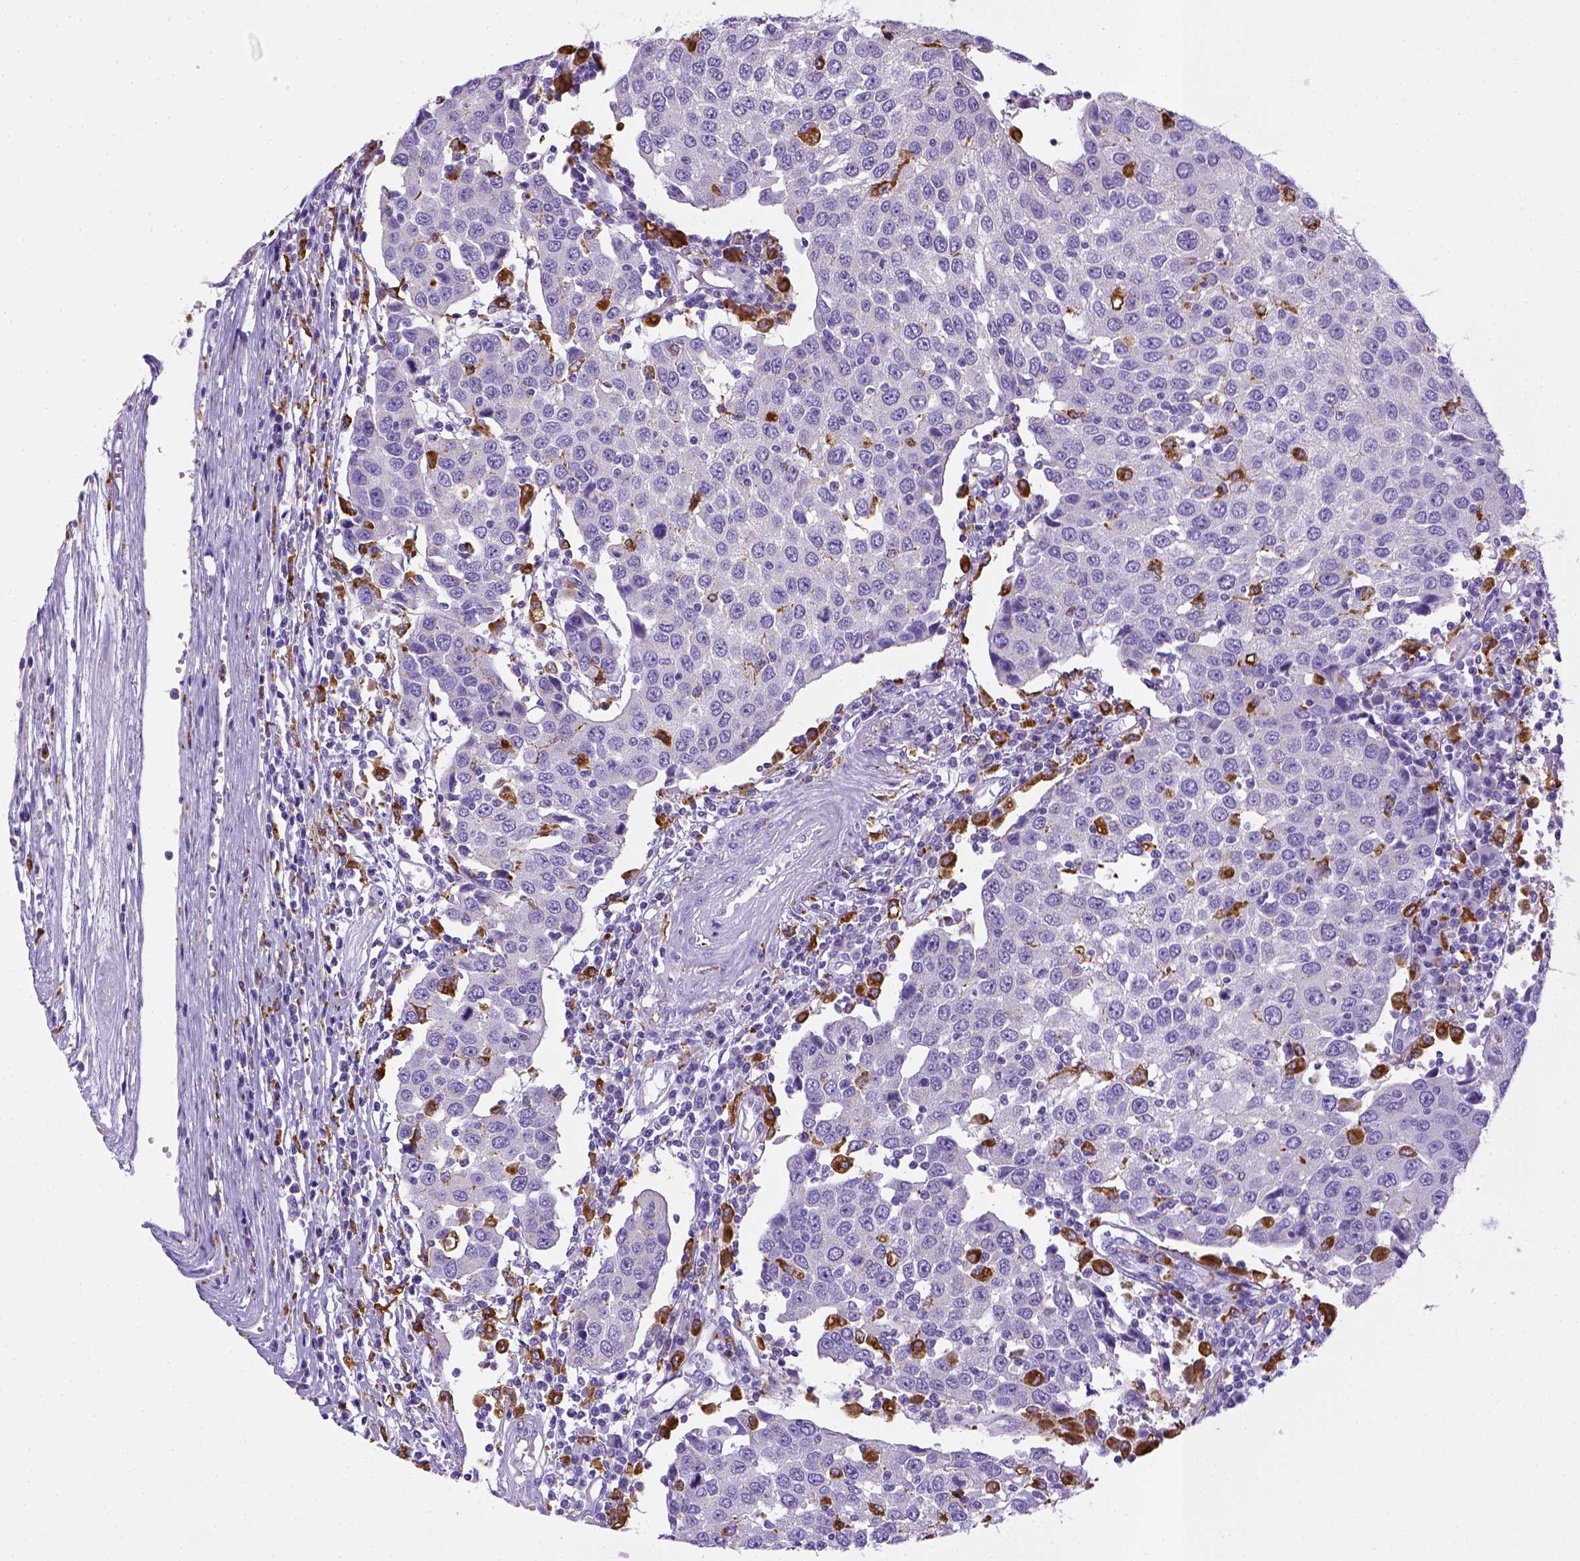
{"staining": {"intensity": "negative", "quantity": "none", "location": "none"}, "tissue": "urothelial cancer", "cell_type": "Tumor cells", "image_type": "cancer", "snomed": [{"axis": "morphology", "description": "Urothelial carcinoma, High grade"}, {"axis": "topography", "description": "Urinary bladder"}], "caption": "This is an immunohistochemistry (IHC) histopathology image of high-grade urothelial carcinoma. There is no positivity in tumor cells.", "gene": "CD68", "patient": {"sex": "female", "age": 85}}